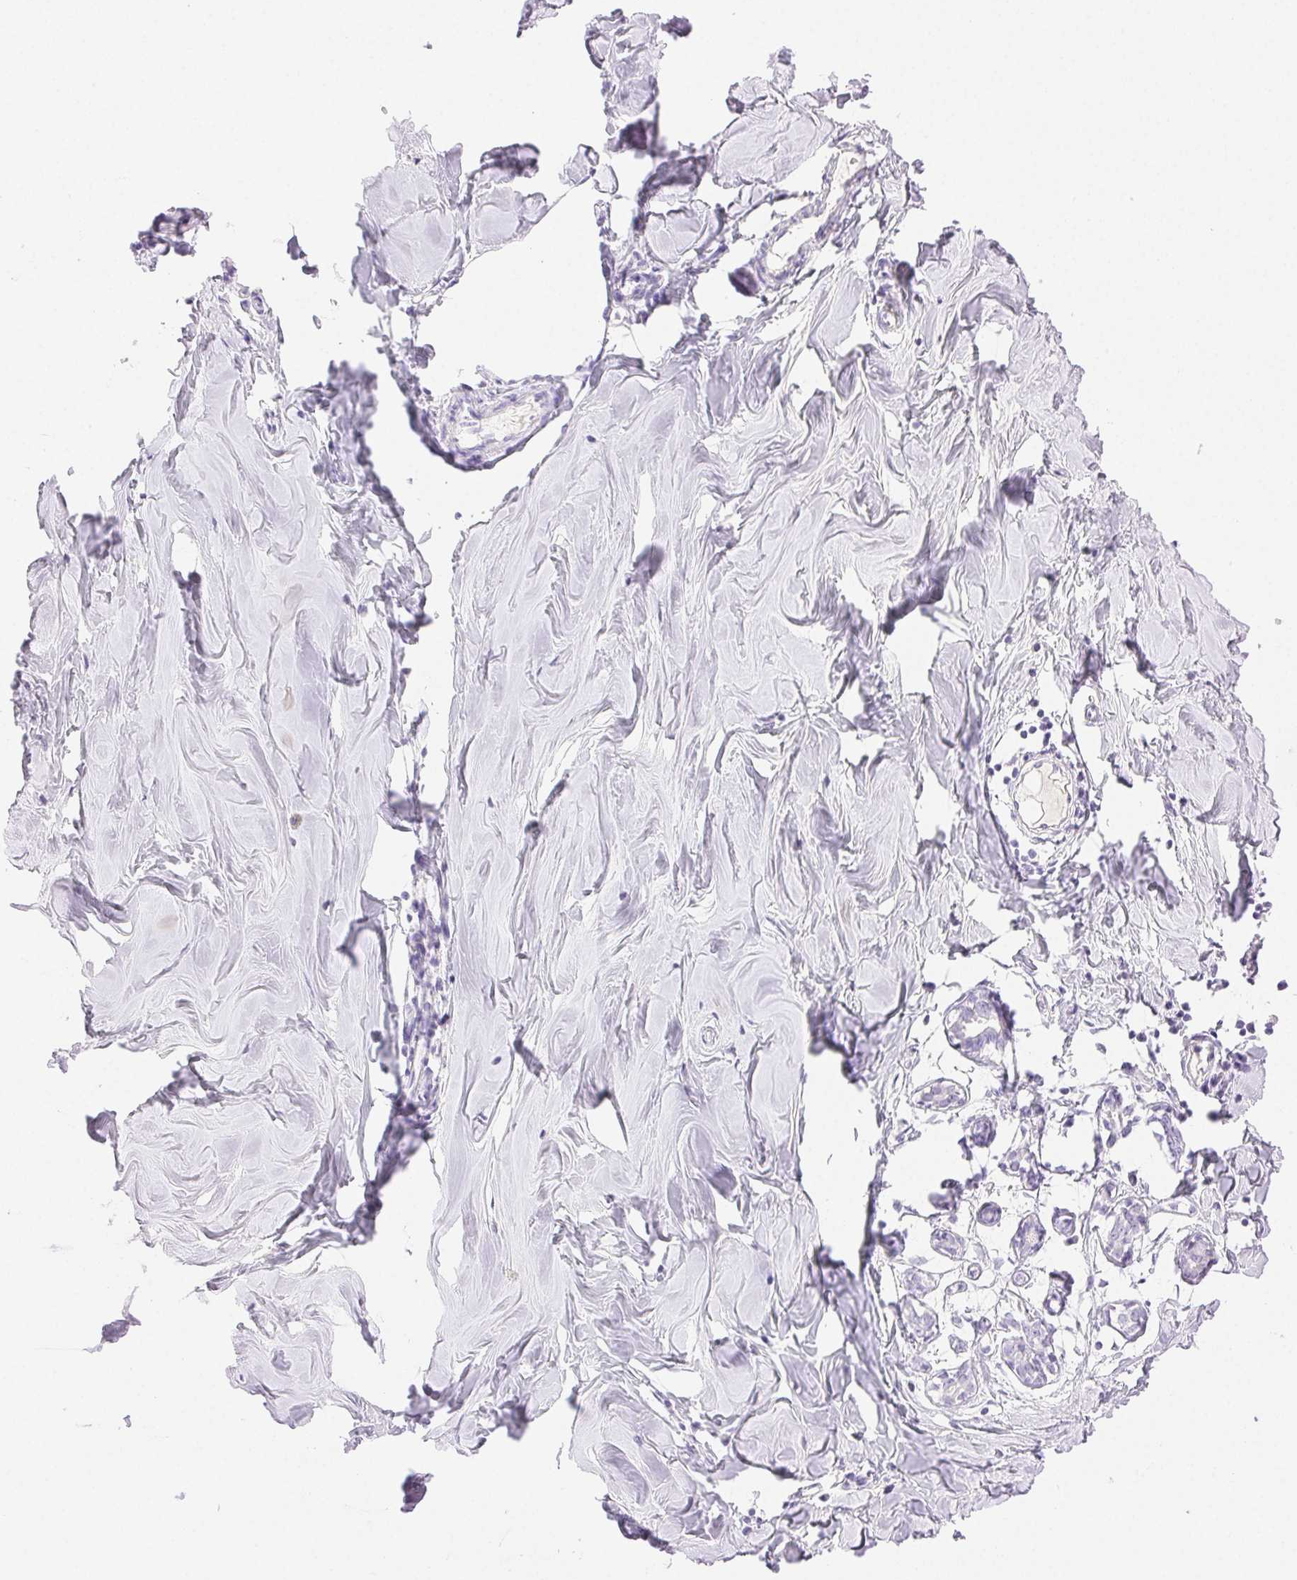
{"staining": {"intensity": "negative", "quantity": "none", "location": "none"}, "tissue": "breast", "cell_type": "Adipocytes", "image_type": "normal", "snomed": [{"axis": "morphology", "description": "Normal tissue, NOS"}, {"axis": "topography", "description": "Breast"}], "caption": "Immunohistochemistry image of unremarkable human breast stained for a protein (brown), which exhibits no expression in adipocytes. (DAB (3,3'-diaminobenzidine) IHC, high magnification).", "gene": "SPACA4", "patient": {"sex": "female", "age": 27}}